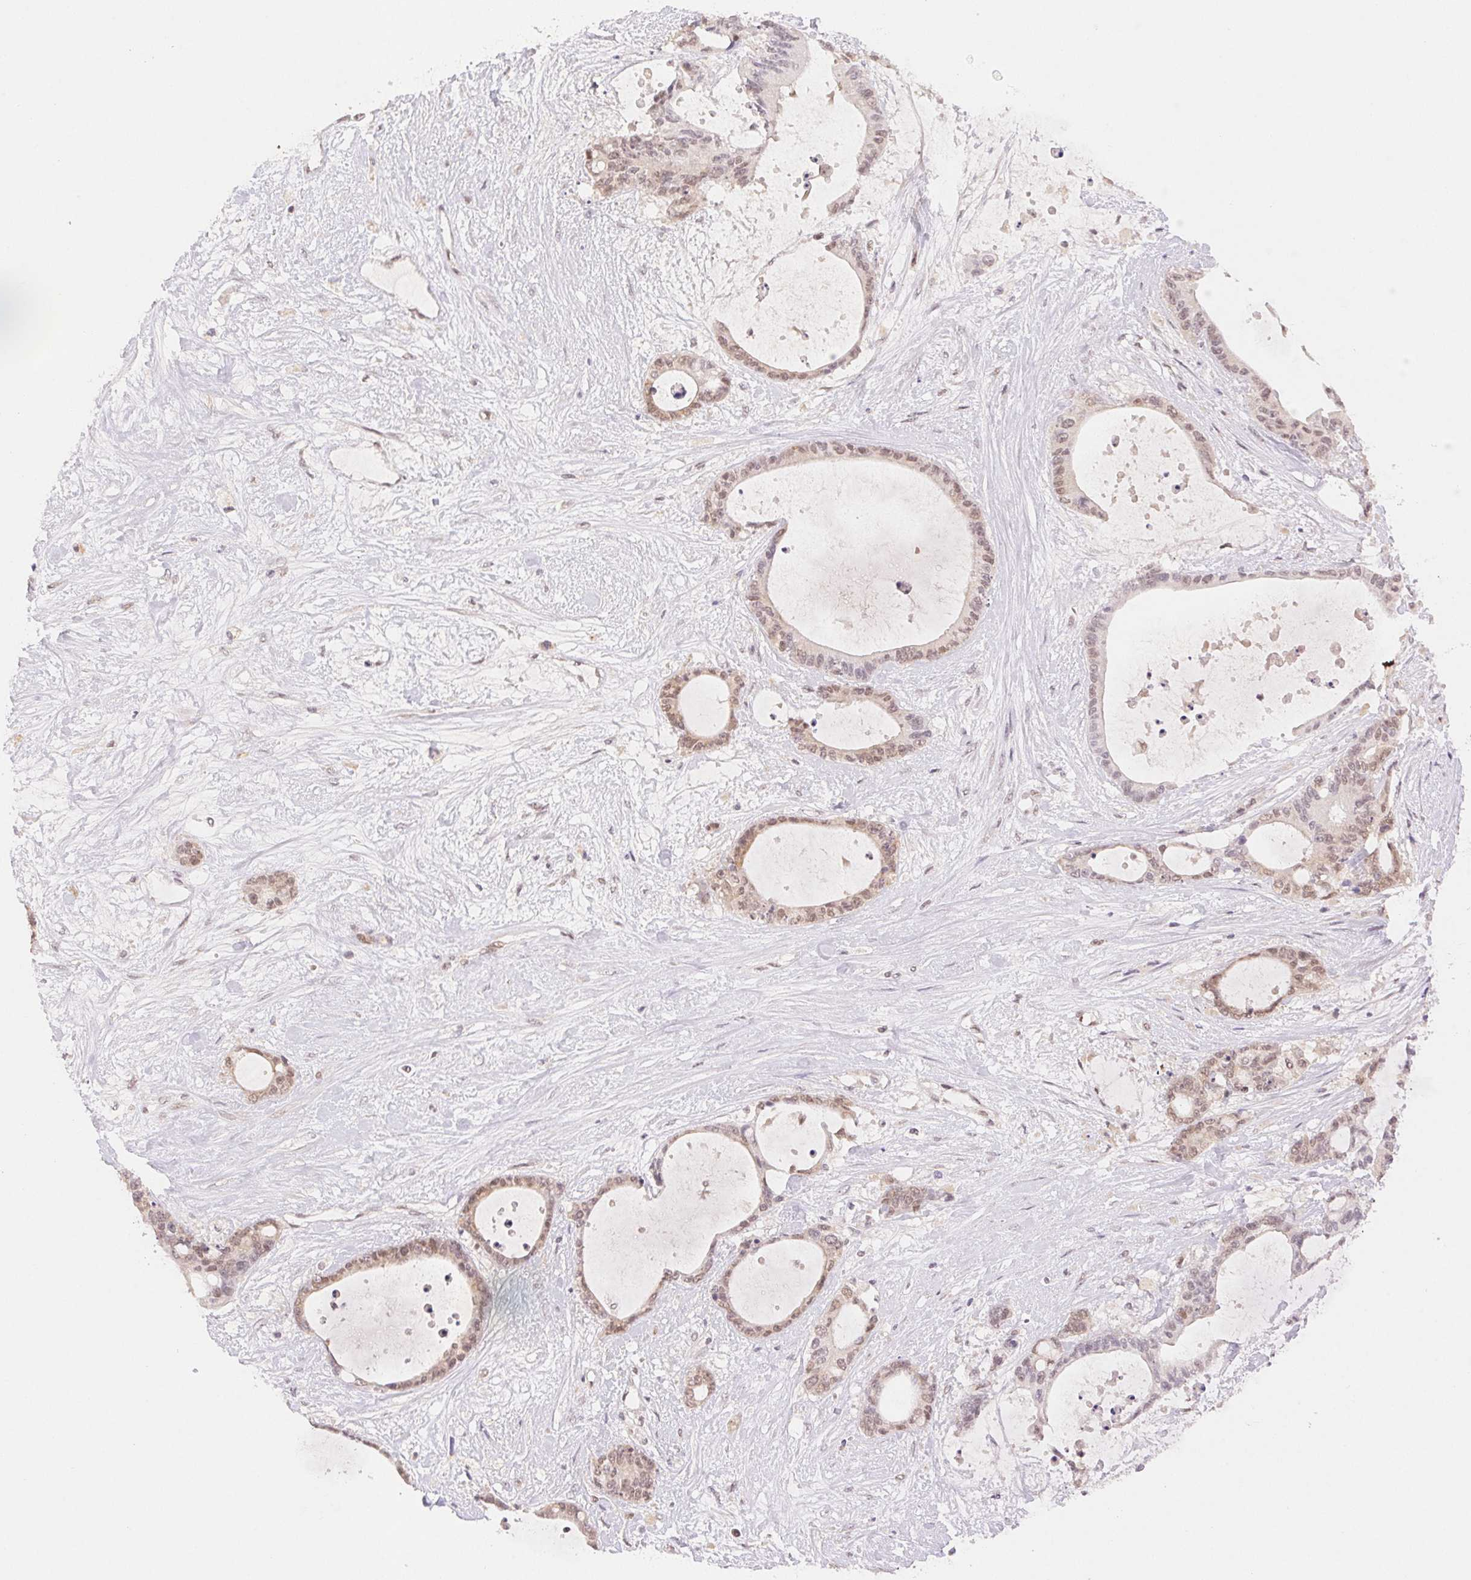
{"staining": {"intensity": "weak", "quantity": "25%-75%", "location": "nuclear"}, "tissue": "liver cancer", "cell_type": "Tumor cells", "image_type": "cancer", "snomed": [{"axis": "morphology", "description": "Normal tissue, NOS"}, {"axis": "morphology", "description": "Cholangiocarcinoma"}, {"axis": "topography", "description": "Liver"}, {"axis": "topography", "description": "Peripheral nerve tissue"}], "caption": "Cholangiocarcinoma (liver) stained for a protein (brown) shows weak nuclear positive staining in about 25%-75% of tumor cells.", "gene": "H2AZ2", "patient": {"sex": "female", "age": 73}}